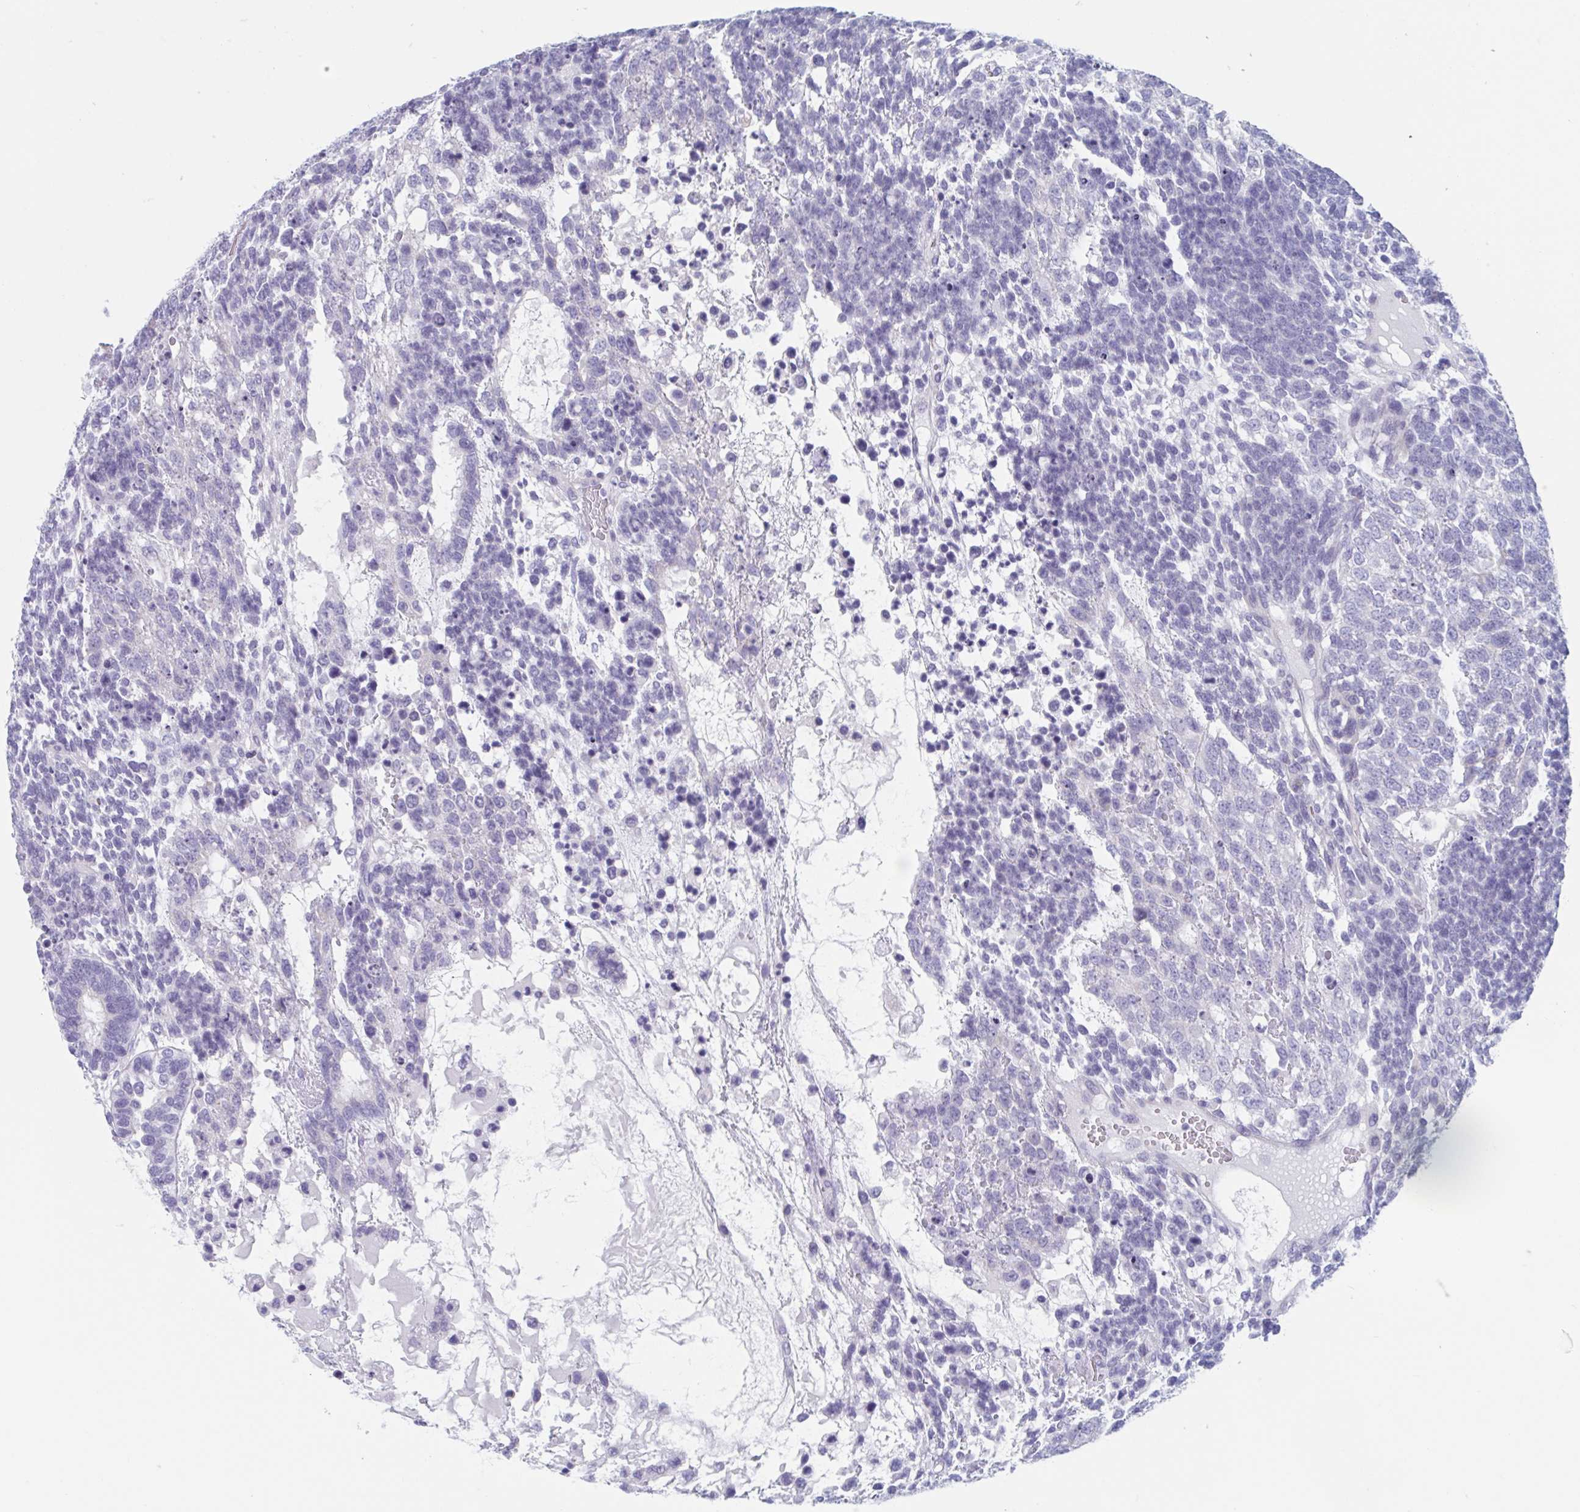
{"staining": {"intensity": "negative", "quantity": "none", "location": "none"}, "tissue": "testis cancer", "cell_type": "Tumor cells", "image_type": "cancer", "snomed": [{"axis": "morphology", "description": "Carcinoma, Embryonal, NOS"}, {"axis": "topography", "description": "Testis"}], "caption": "Micrograph shows no protein expression in tumor cells of testis embryonal carcinoma tissue.", "gene": "HSD11B2", "patient": {"sex": "male", "age": 23}}